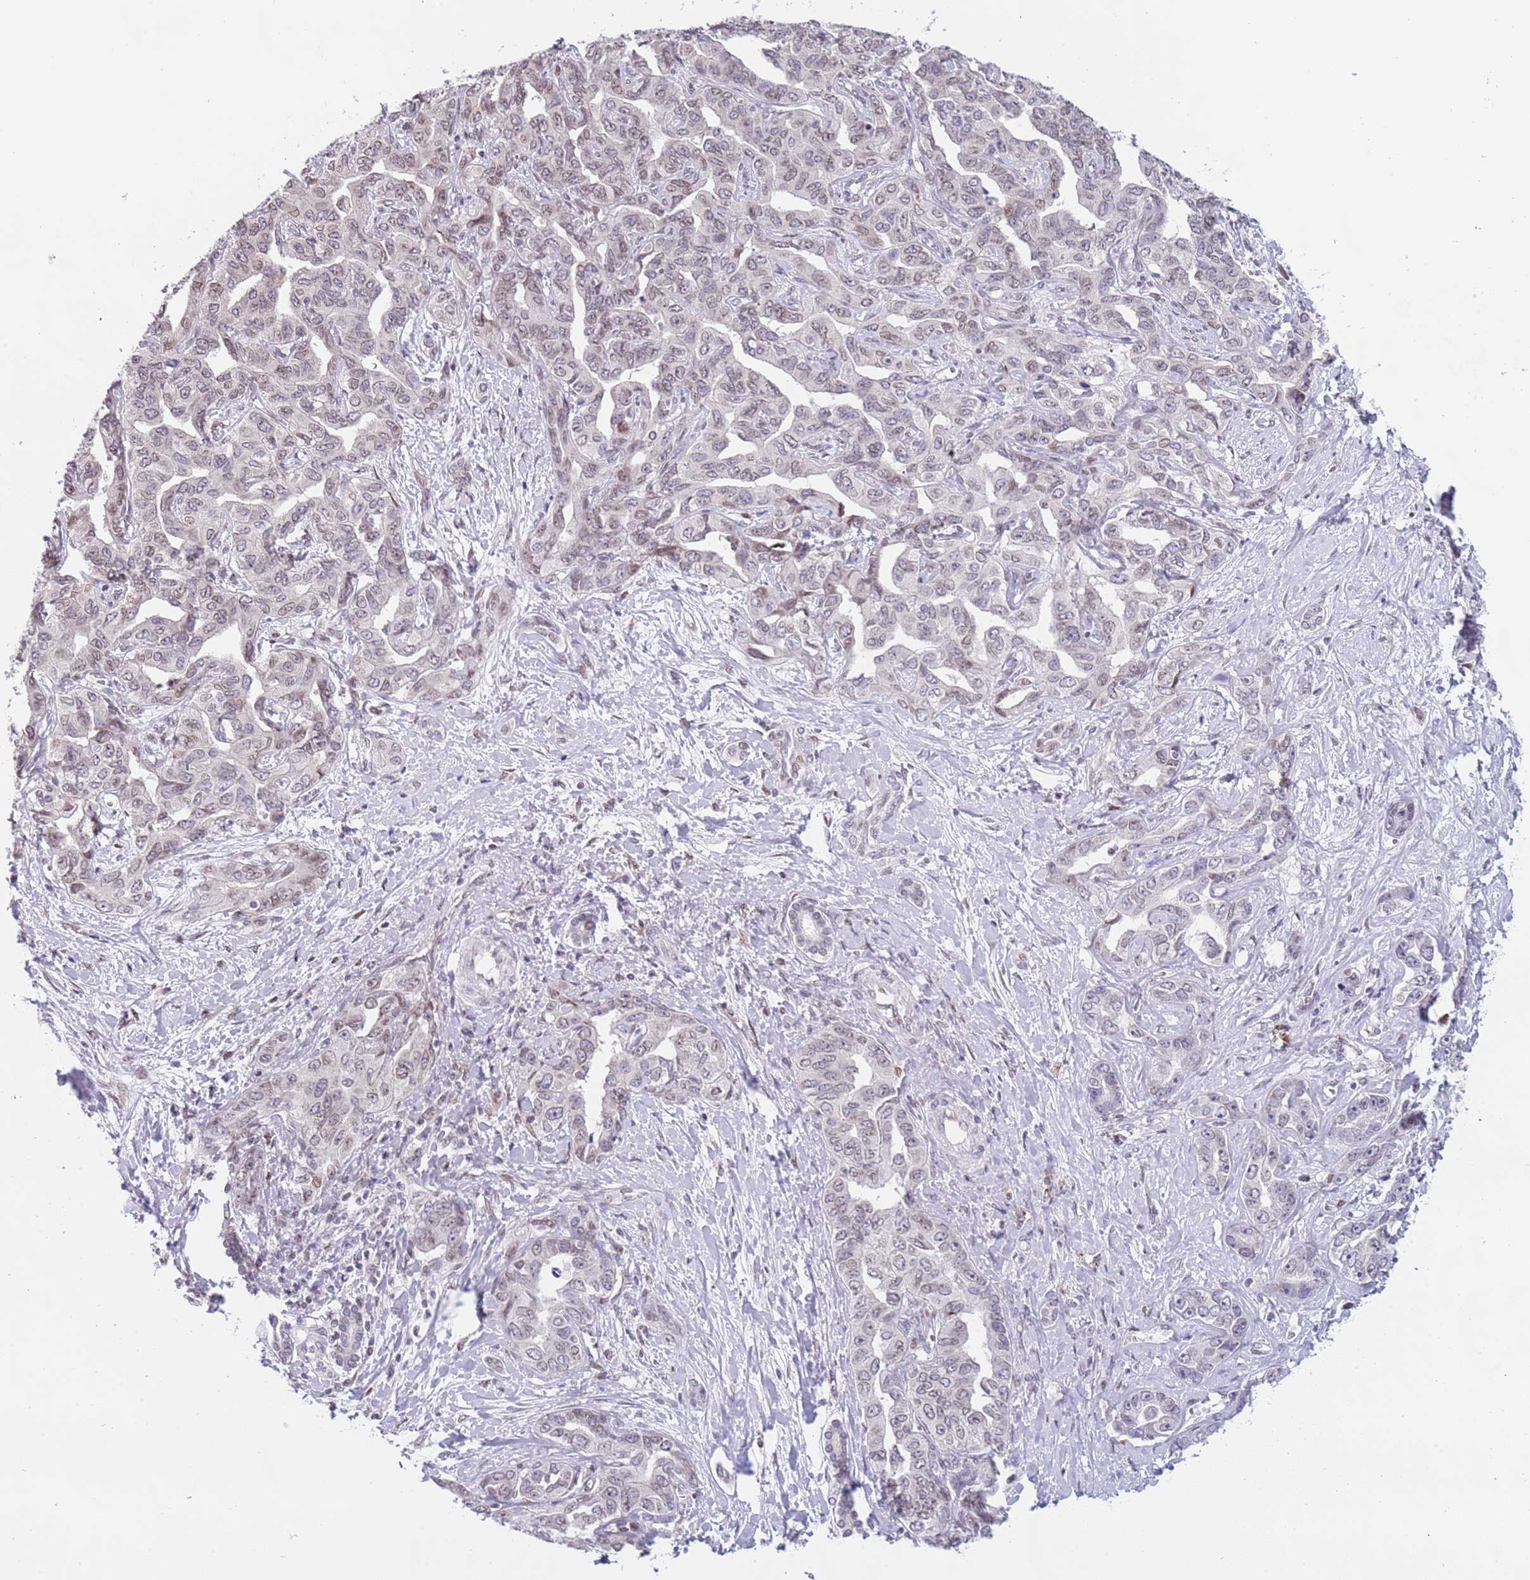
{"staining": {"intensity": "weak", "quantity": "25%-75%", "location": "nuclear"}, "tissue": "liver cancer", "cell_type": "Tumor cells", "image_type": "cancer", "snomed": [{"axis": "morphology", "description": "Cholangiocarcinoma"}, {"axis": "topography", "description": "Liver"}], "caption": "Liver cancer (cholangiocarcinoma) stained for a protein reveals weak nuclear positivity in tumor cells.", "gene": "KLHDC2", "patient": {"sex": "male", "age": 59}}